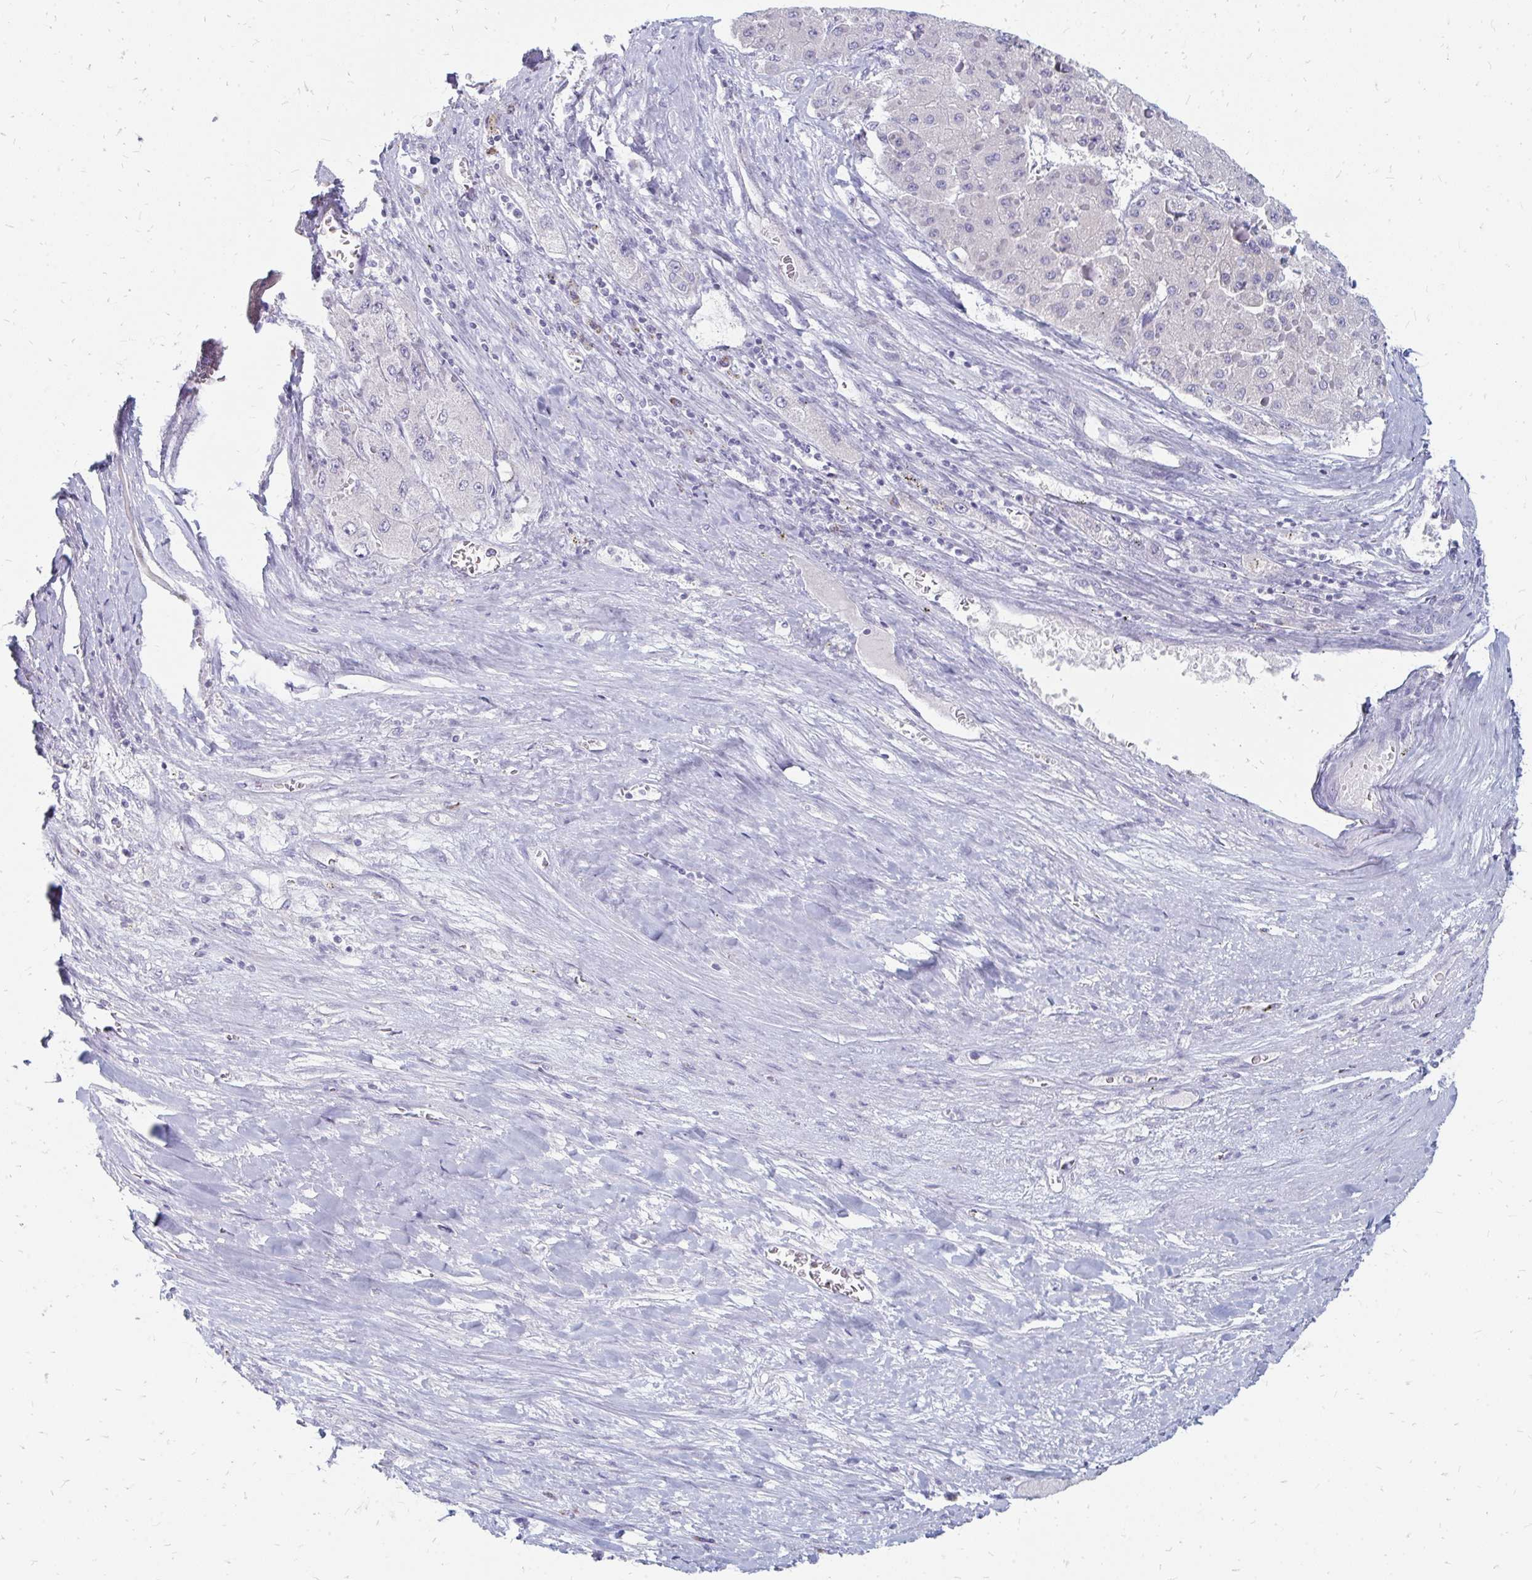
{"staining": {"intensity": "negative", "quantity": "none", "location": "none"}, "tissue": "liver cancer", "cell_type": "Tumor cells", "image_type": "cancer", "snomed": [{"axis": "morphology", "description": "Carcinoma, Hepatocellular, NOS"}, {"axis": "topography", "description": "Liver"}], "caption": "A micrograph of hepatocellular carcinoma (liver) stained for a protein reveals no brown staining in tumor cells.", "gene": "OR10V1", "patient": {"sex": "female", "age": 73}}